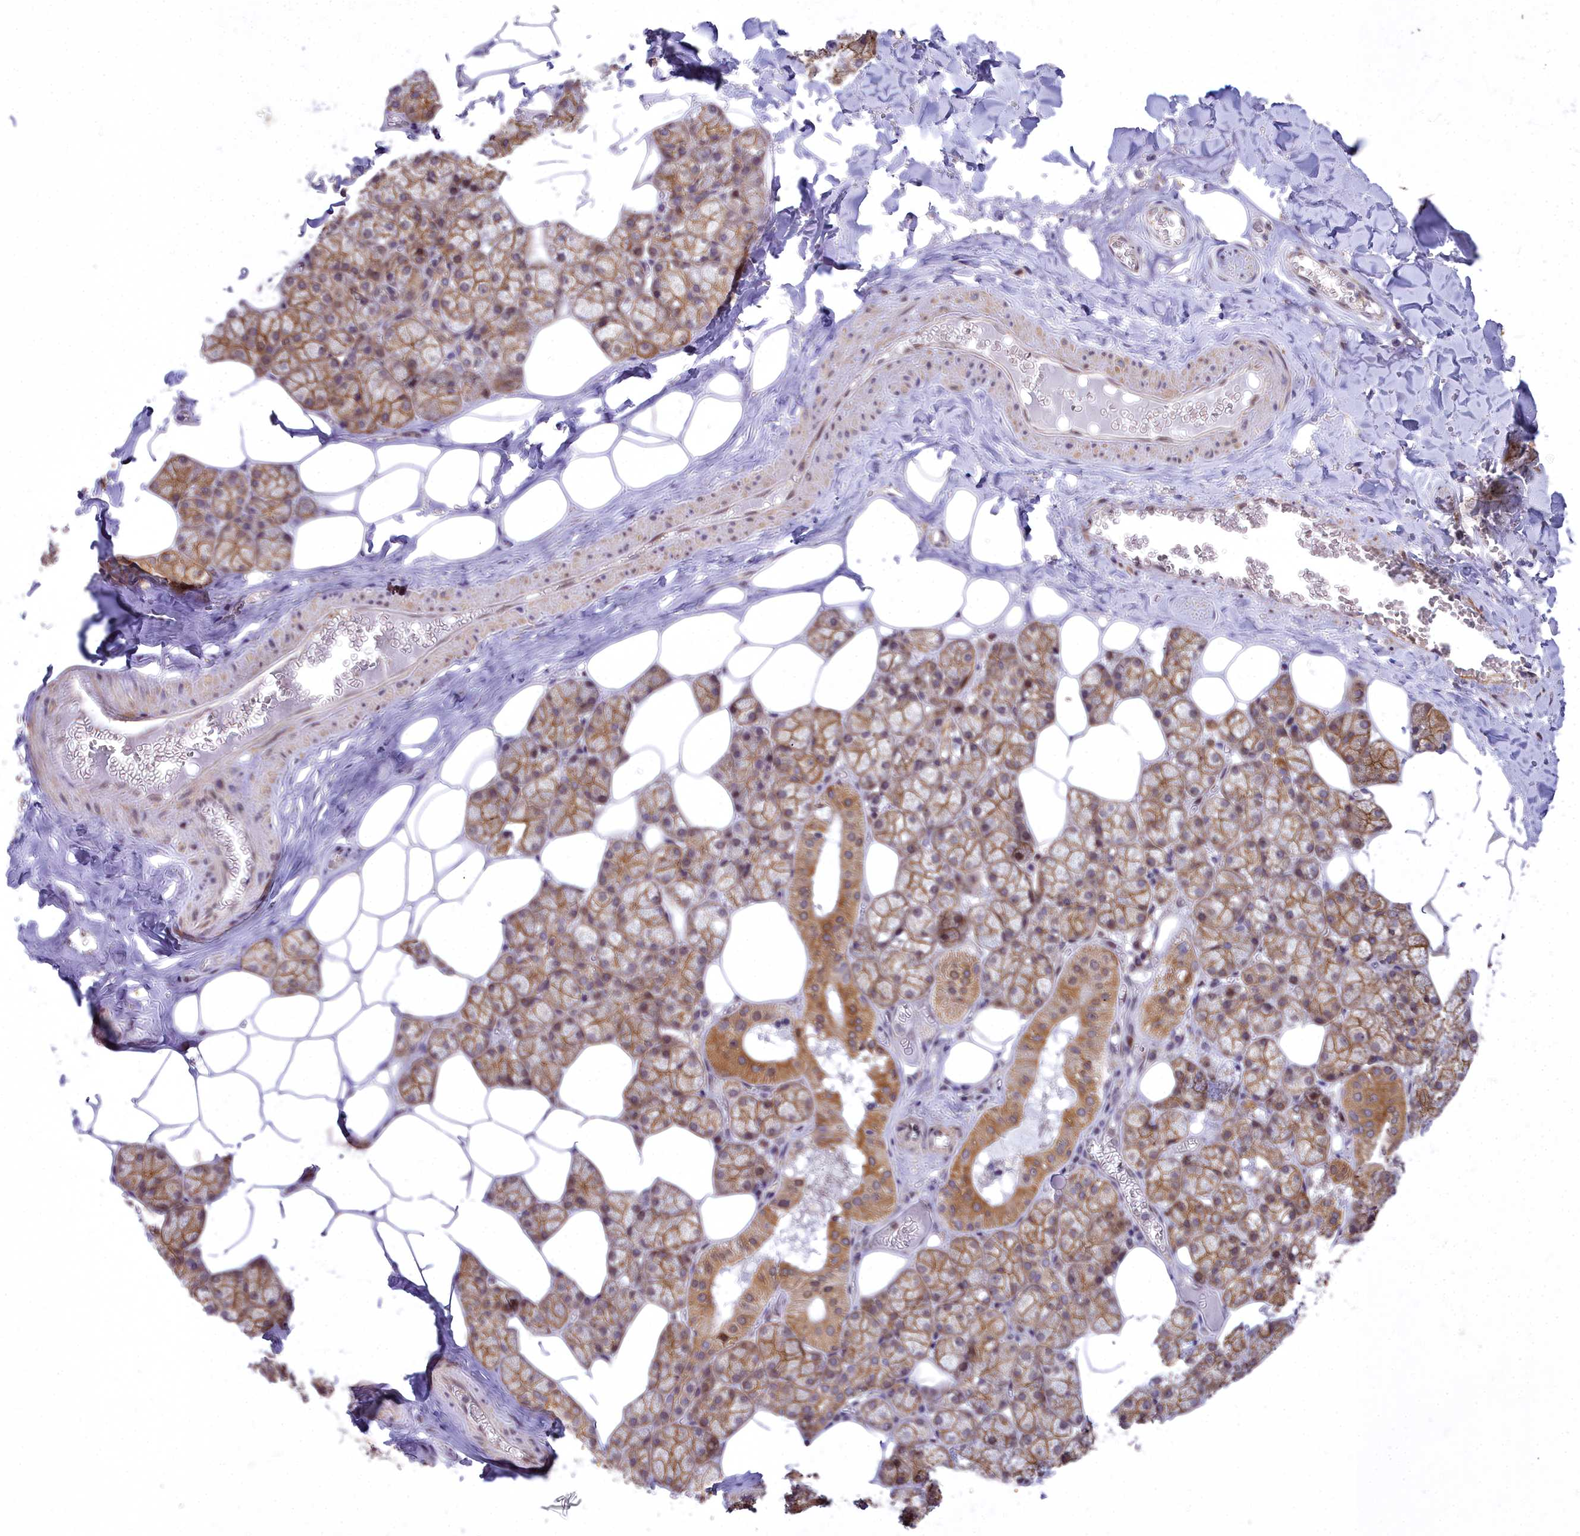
{"staining": {"intensity": "strong", "quantity": "25%-75%", "location": "cytoplasmic/membranous"}, "tissue": "salivary gland", "cell_type": "Glandular cells", "image_type": "normal", "snomed": [{"axis": "morphology", "description": "Normal tissue, NOS"}, {"axis": "topography", "description": "Salivary gland"}], "caption": "IHC (DAB) staining of unremarkable salivary gland displays strong cytoplasmic/membranous protein positivity in about 25%-75% of glandular cells.", "gene": "ABCB8", "patient": {"sex": "male", "age": 62}}